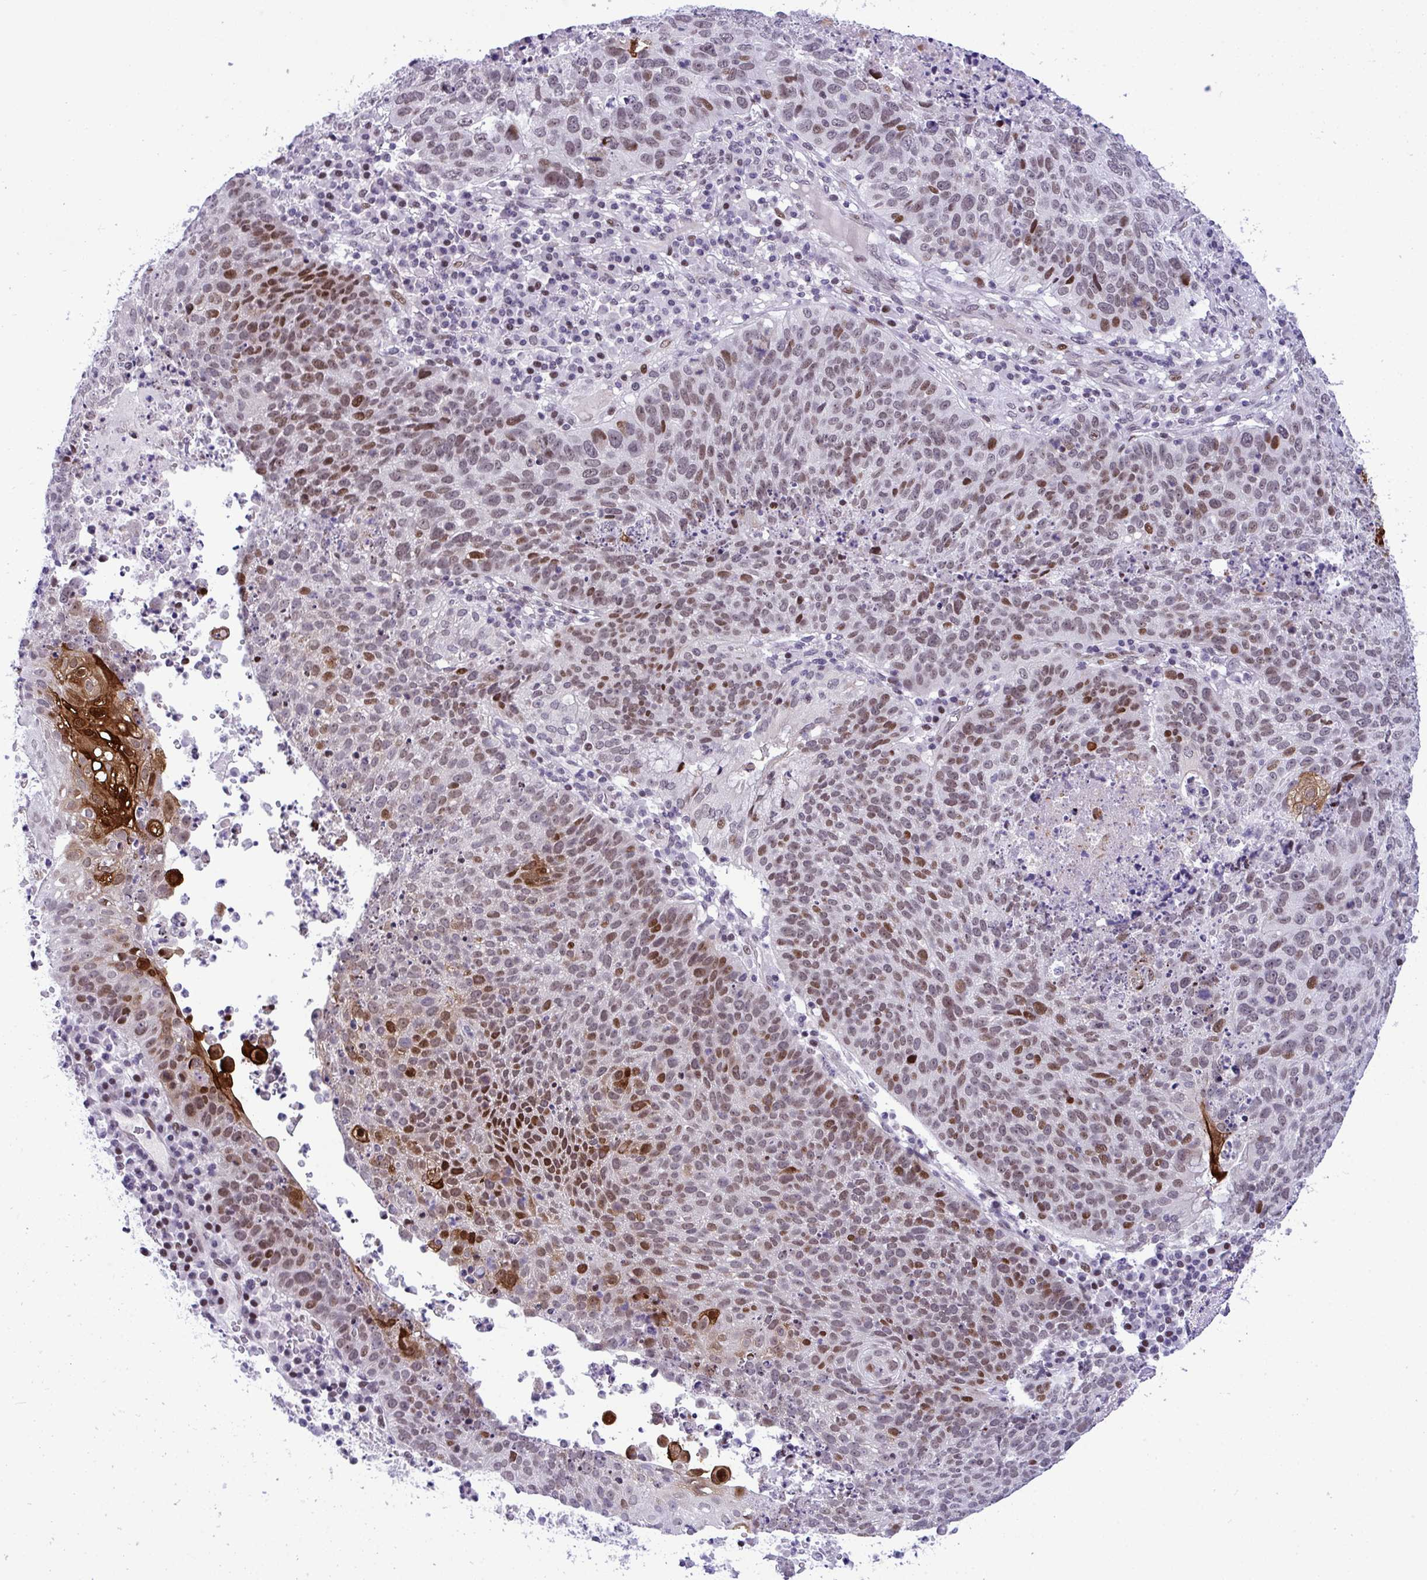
{"staining": {"intensity": "moderate", "quantity": "25%-75%", "location": "nuclear"}, "tissue": "lung cancer", "cell_type": "Tumor cells", "image_type": "cancer", "snomed": [{"axis": "morphology", "description": "Squamous cell carcinoma, NOS"}, {"axis": "topography", "description": "Lung"}], "caption": "Tumor cells display medium levels of moderate nuclear expression in approximately 25%-75% of cells in lung squamous cell carcinoma.", "gene": "ZFHX3", "patient": {"sex": "male", "age": 63}}